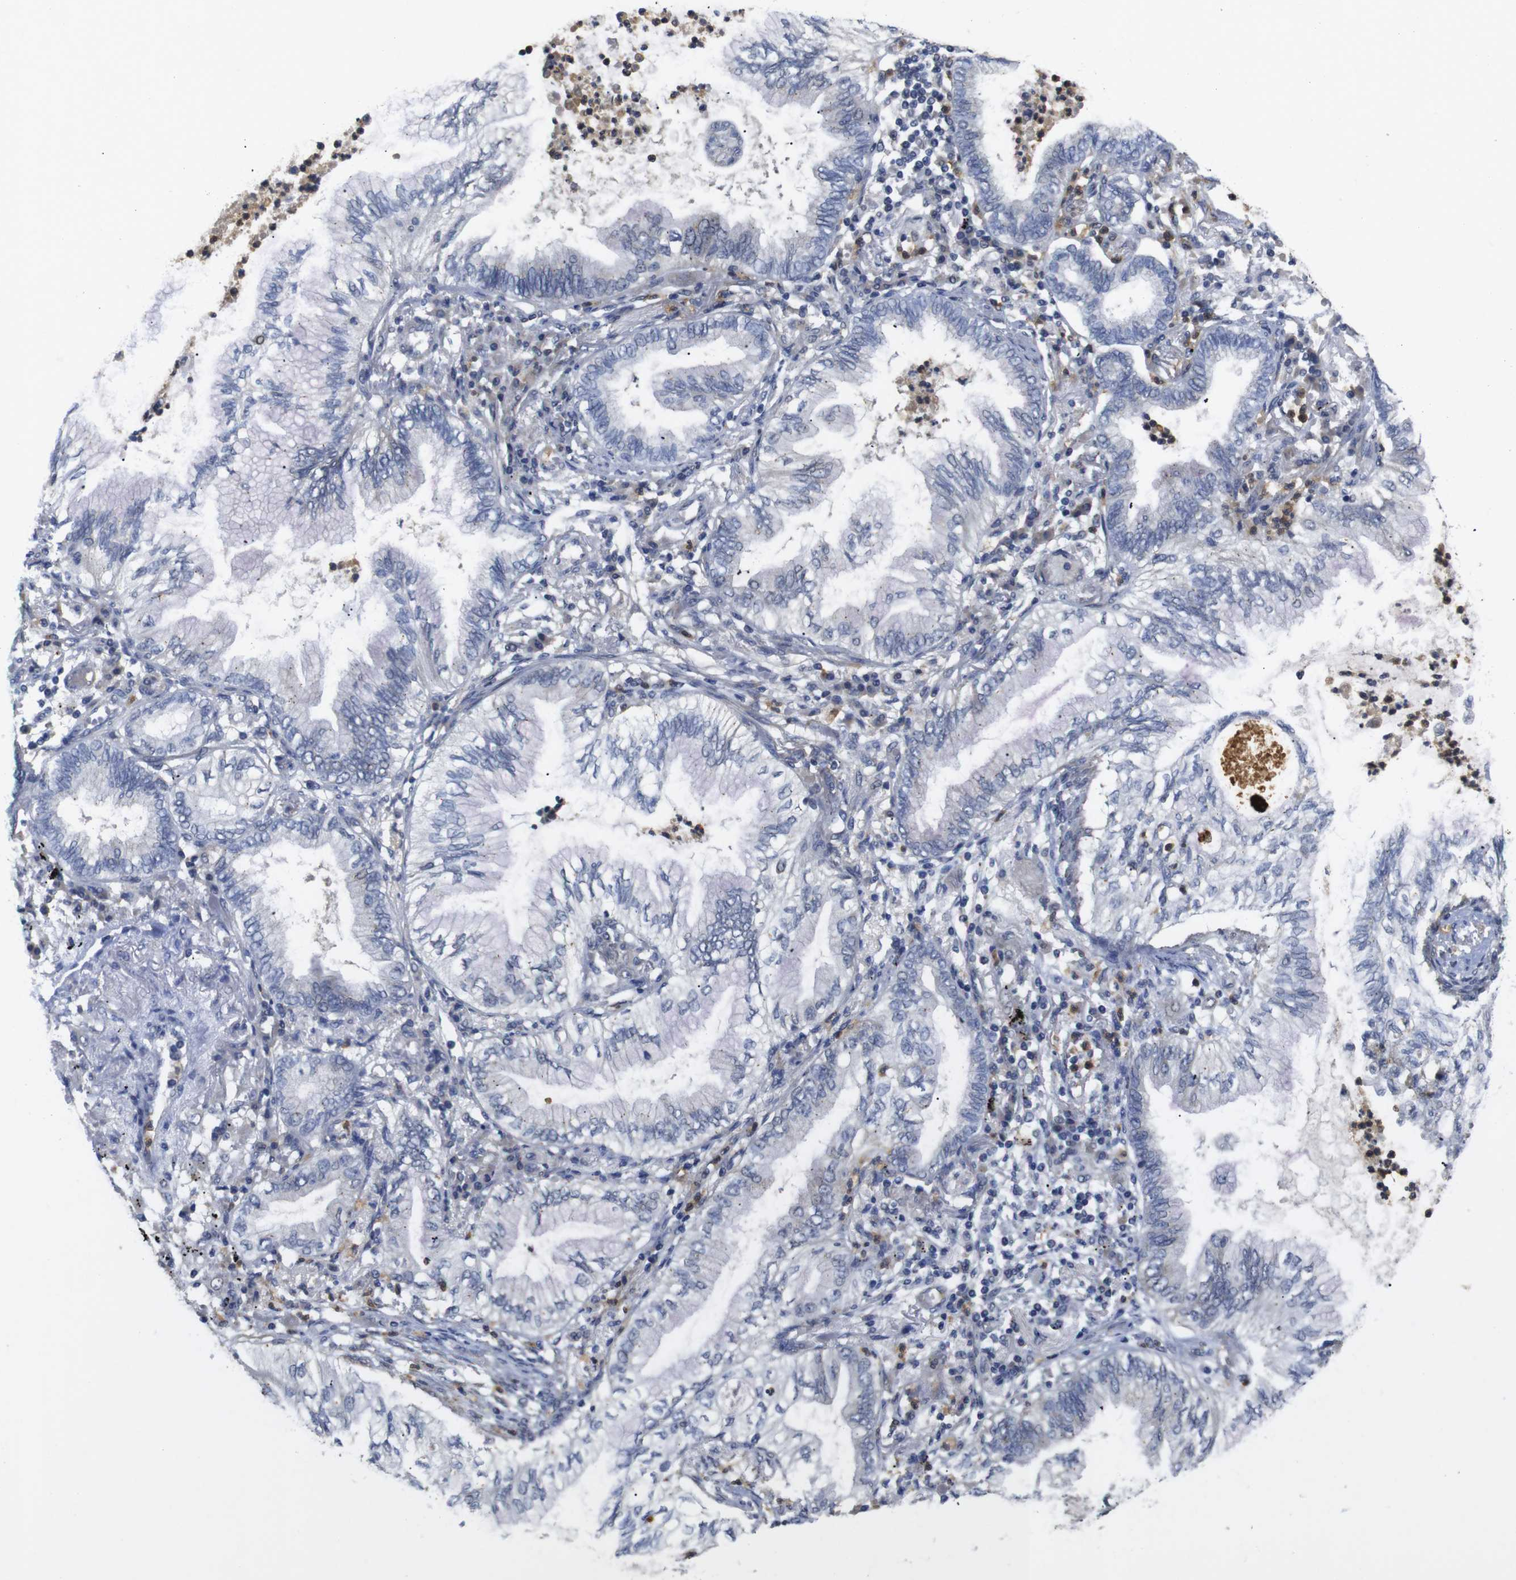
{"staining": {"intensity": "negative", "quantity": "none", "location": "none"}, "tissue": "lung cancer", "cell_type": "Tumor cells", "image_type": "cancer", "snomed": [{"axis": "morphology", "description": "Normal tissue, NOS"}, {"axis": "morphology", "description": "Adenocarcinoma, NOS"}, {"axis": "topography", "description": "Bronchus"}, {"axis": "topography", "description": "Lung"}], "caption": "The micrograph exhibits no staining of tumor cells in lung cancer (adenocarcinoma). The staining is performed using DAB brown chromogen with nuclei counter-stained in using hematoxylin.", "gene": "FNTA", "patient": {"sex": "female", "age": 70}}